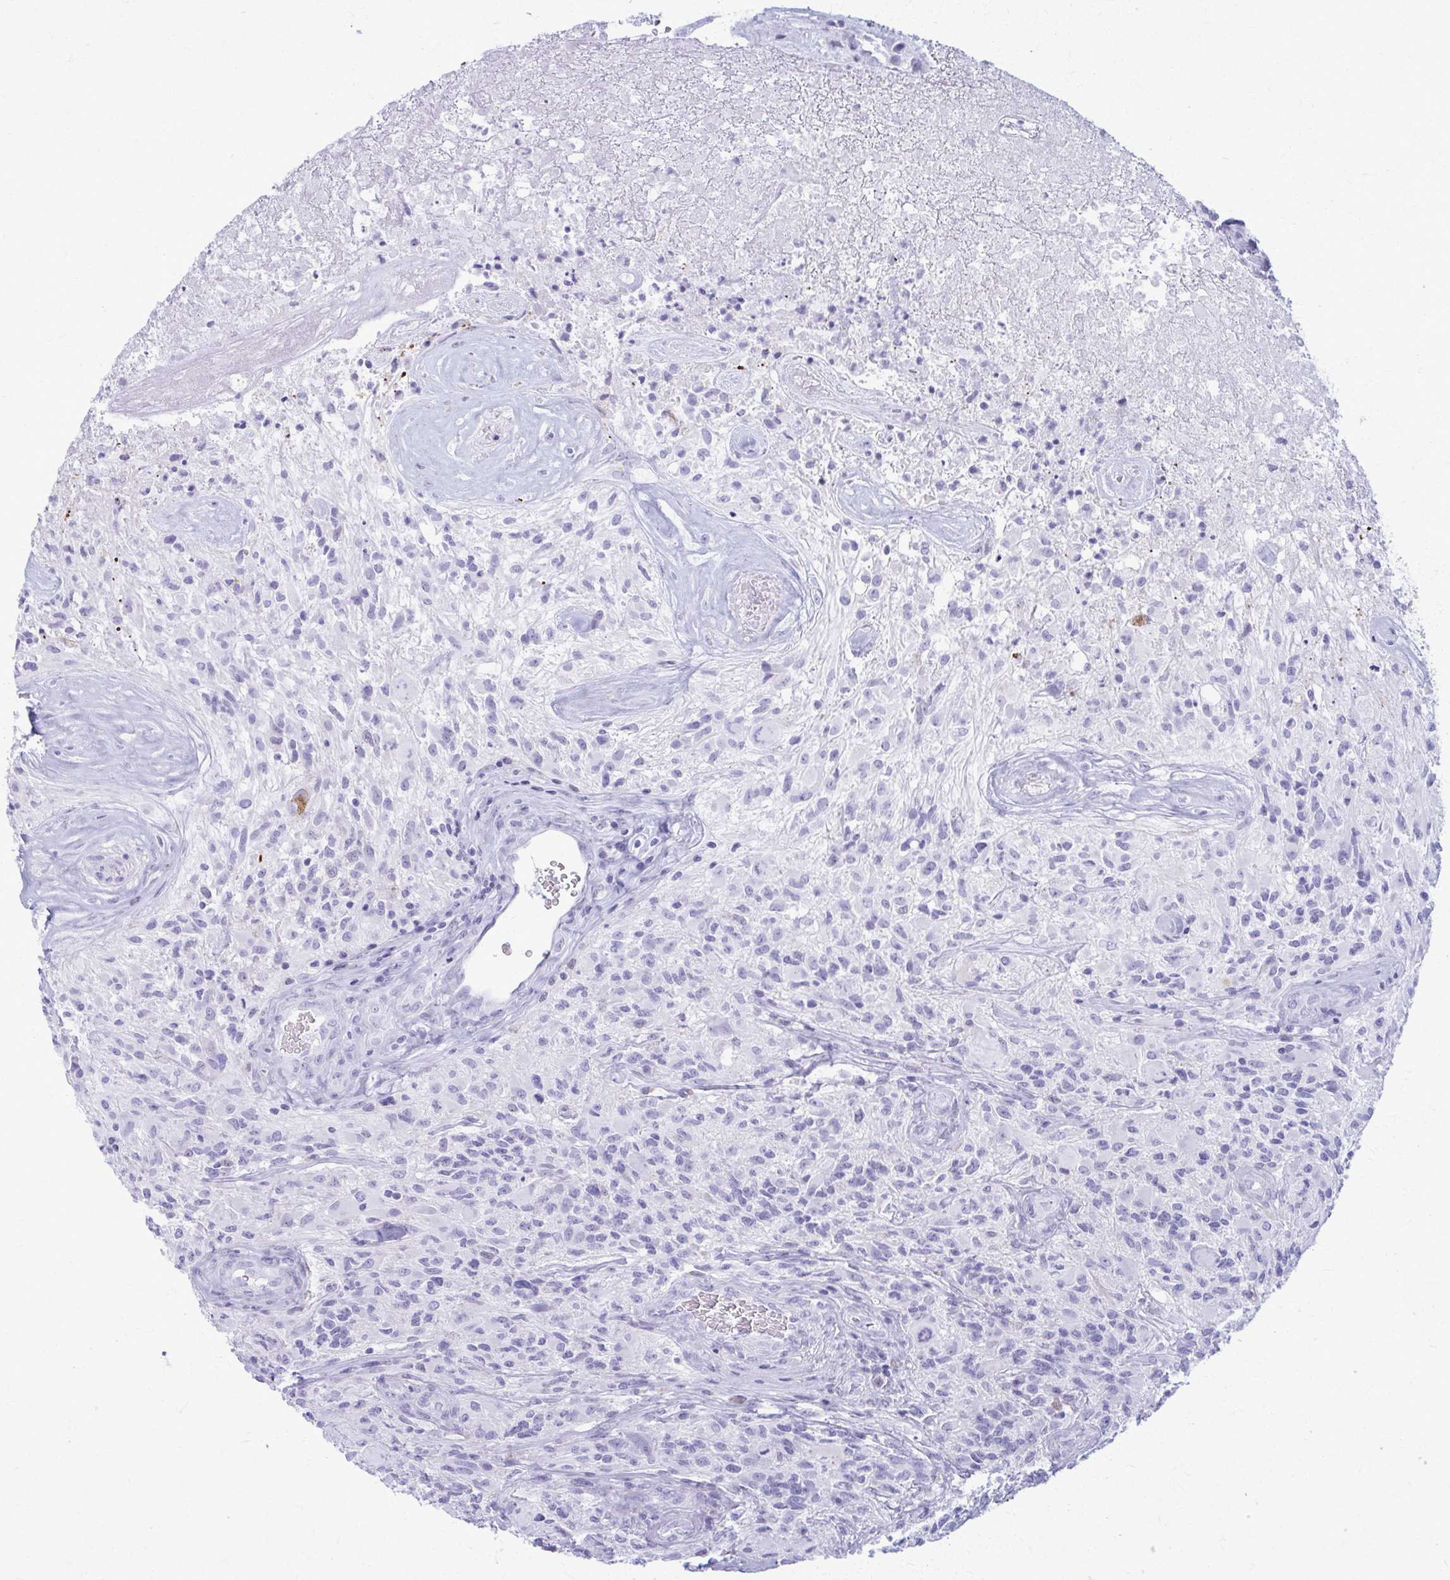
{"staining": {"intensity": "negative", "quantity": "none", "location": "none"}, "tissue": "glioma", "cell_type": "Tumor cells", "image_type": "cancer", "snomed": [{"axis": "morphology", "description": "Glioma, malignant, High grade"}, {"axis": "topography", "description": "Brain"}], "caption": "Photomicrograph shows no protein expression in tumor cells of malignant glioma (high-grade) tissue.", "gene": "ACSM2B", "patient": {"sex": "female", "age": 65}}